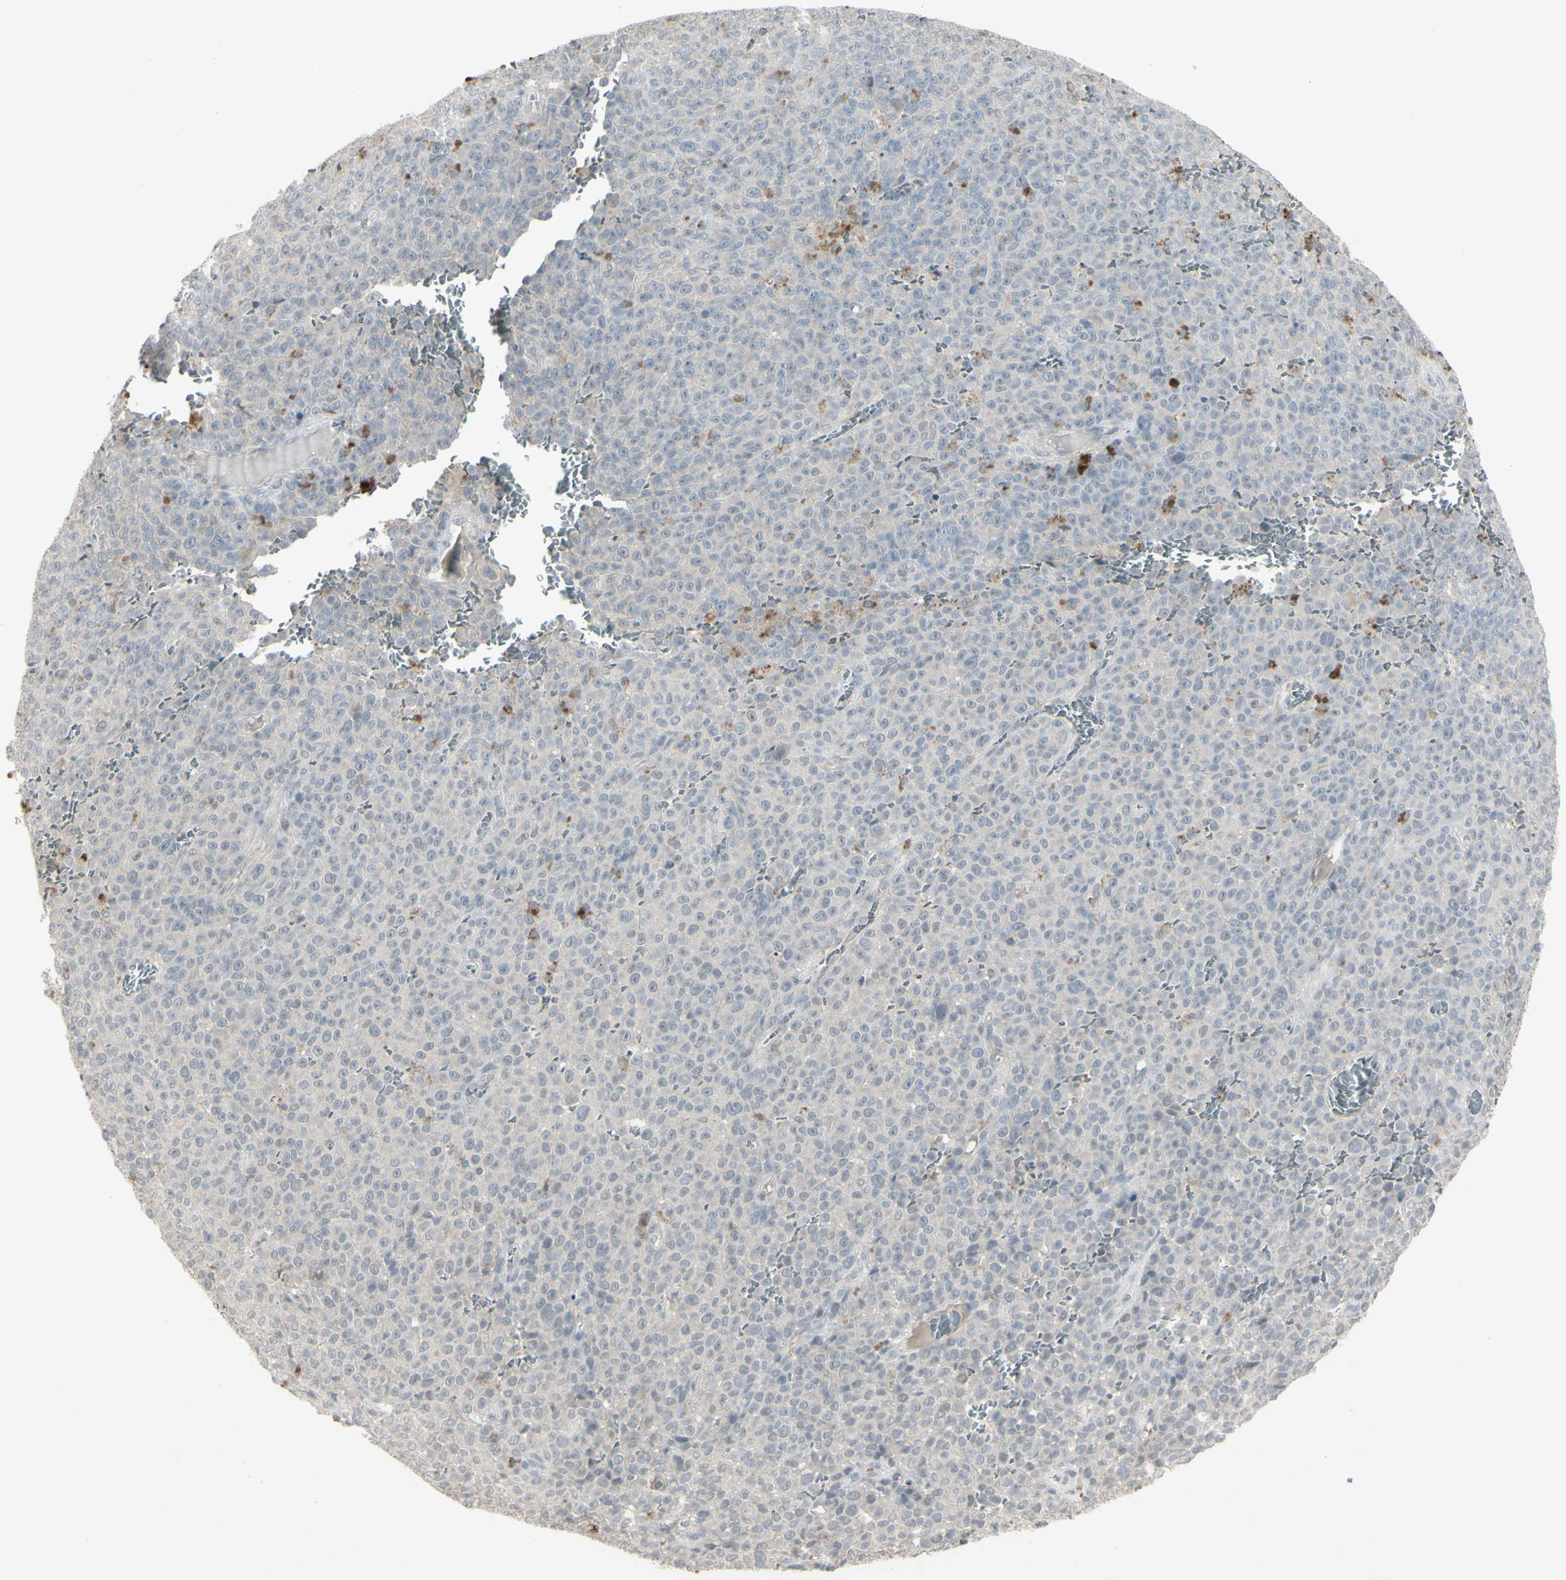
{"staining": {"intensity": "weak", "quantity": "<25%", "location": "cytoplasmic/membranous"}, "tissue": "melanoma", "cell_type": "Tumor cells", "image_type": "cancer", "snomed": [{"axis": "morphology", "description": "Malignant melanoma, NOS"}, {"axis": "topography", "description": "Skin"}], "caption": "A high-resolution micrograph shows immunohistochemistry staining of melanoma, which shows no significant staining in tumor cells. Brightfield microscopy of IHC stained with DAB (3,3'-diaminobenzidine) (brown) and hematoxylin (blue), captured at high magnification.", "gene": "PIAS4", "patient": {"sex": "female", "age": 82}}